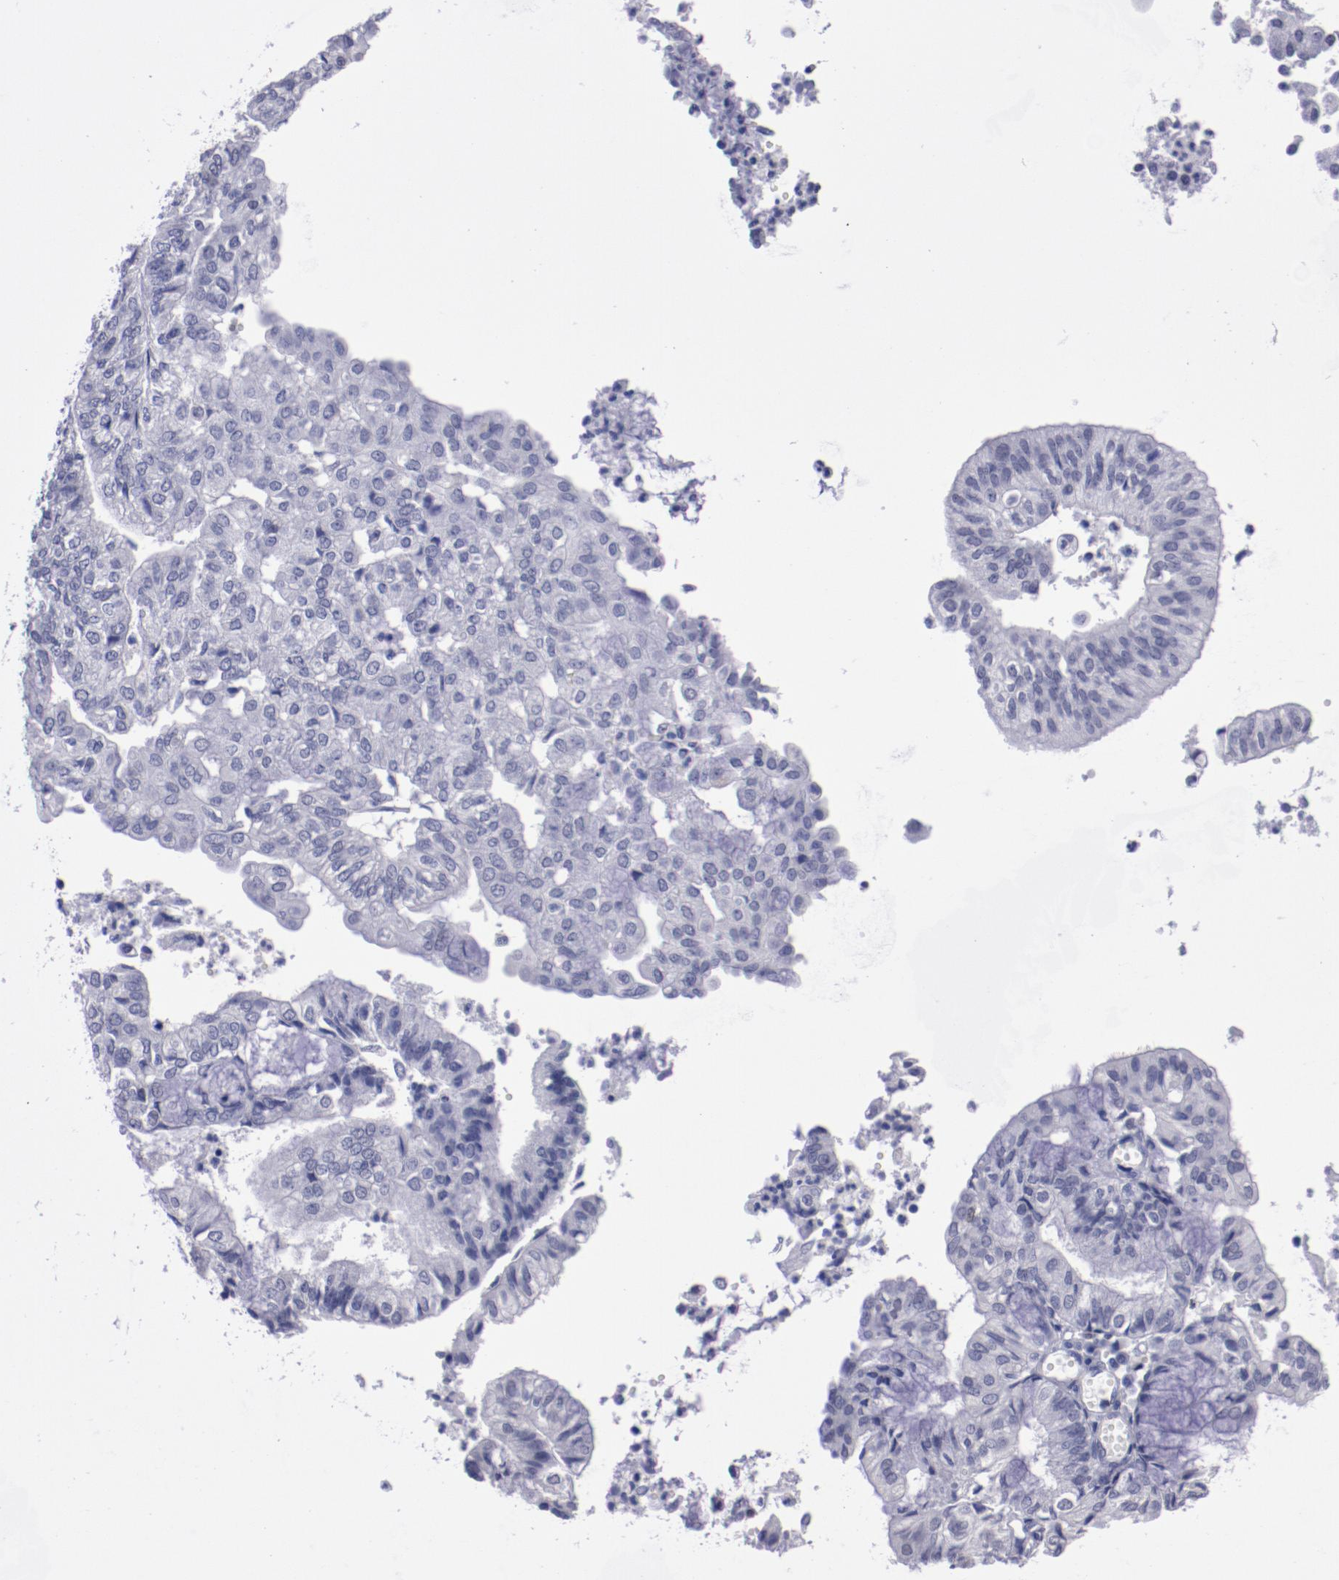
{"staining": {"intensity": "negative", "quantity": "none", "location": "none"}, "tissue": "endometrial cancer", "cell_type": "Tumor cells", "image_type": "cancer", "snomed": [{"axis": "morphology", "description": "Adenocarcinoma, NOS"}, {"axis": "topography", "description": "Endometrium"}], "caption": "Immunohistochemistry (IHC) of endometrial cancer shows no positivity in tumor cells.", "gene": "IRF8", "patient": {"sex": "female", "age": 59}}